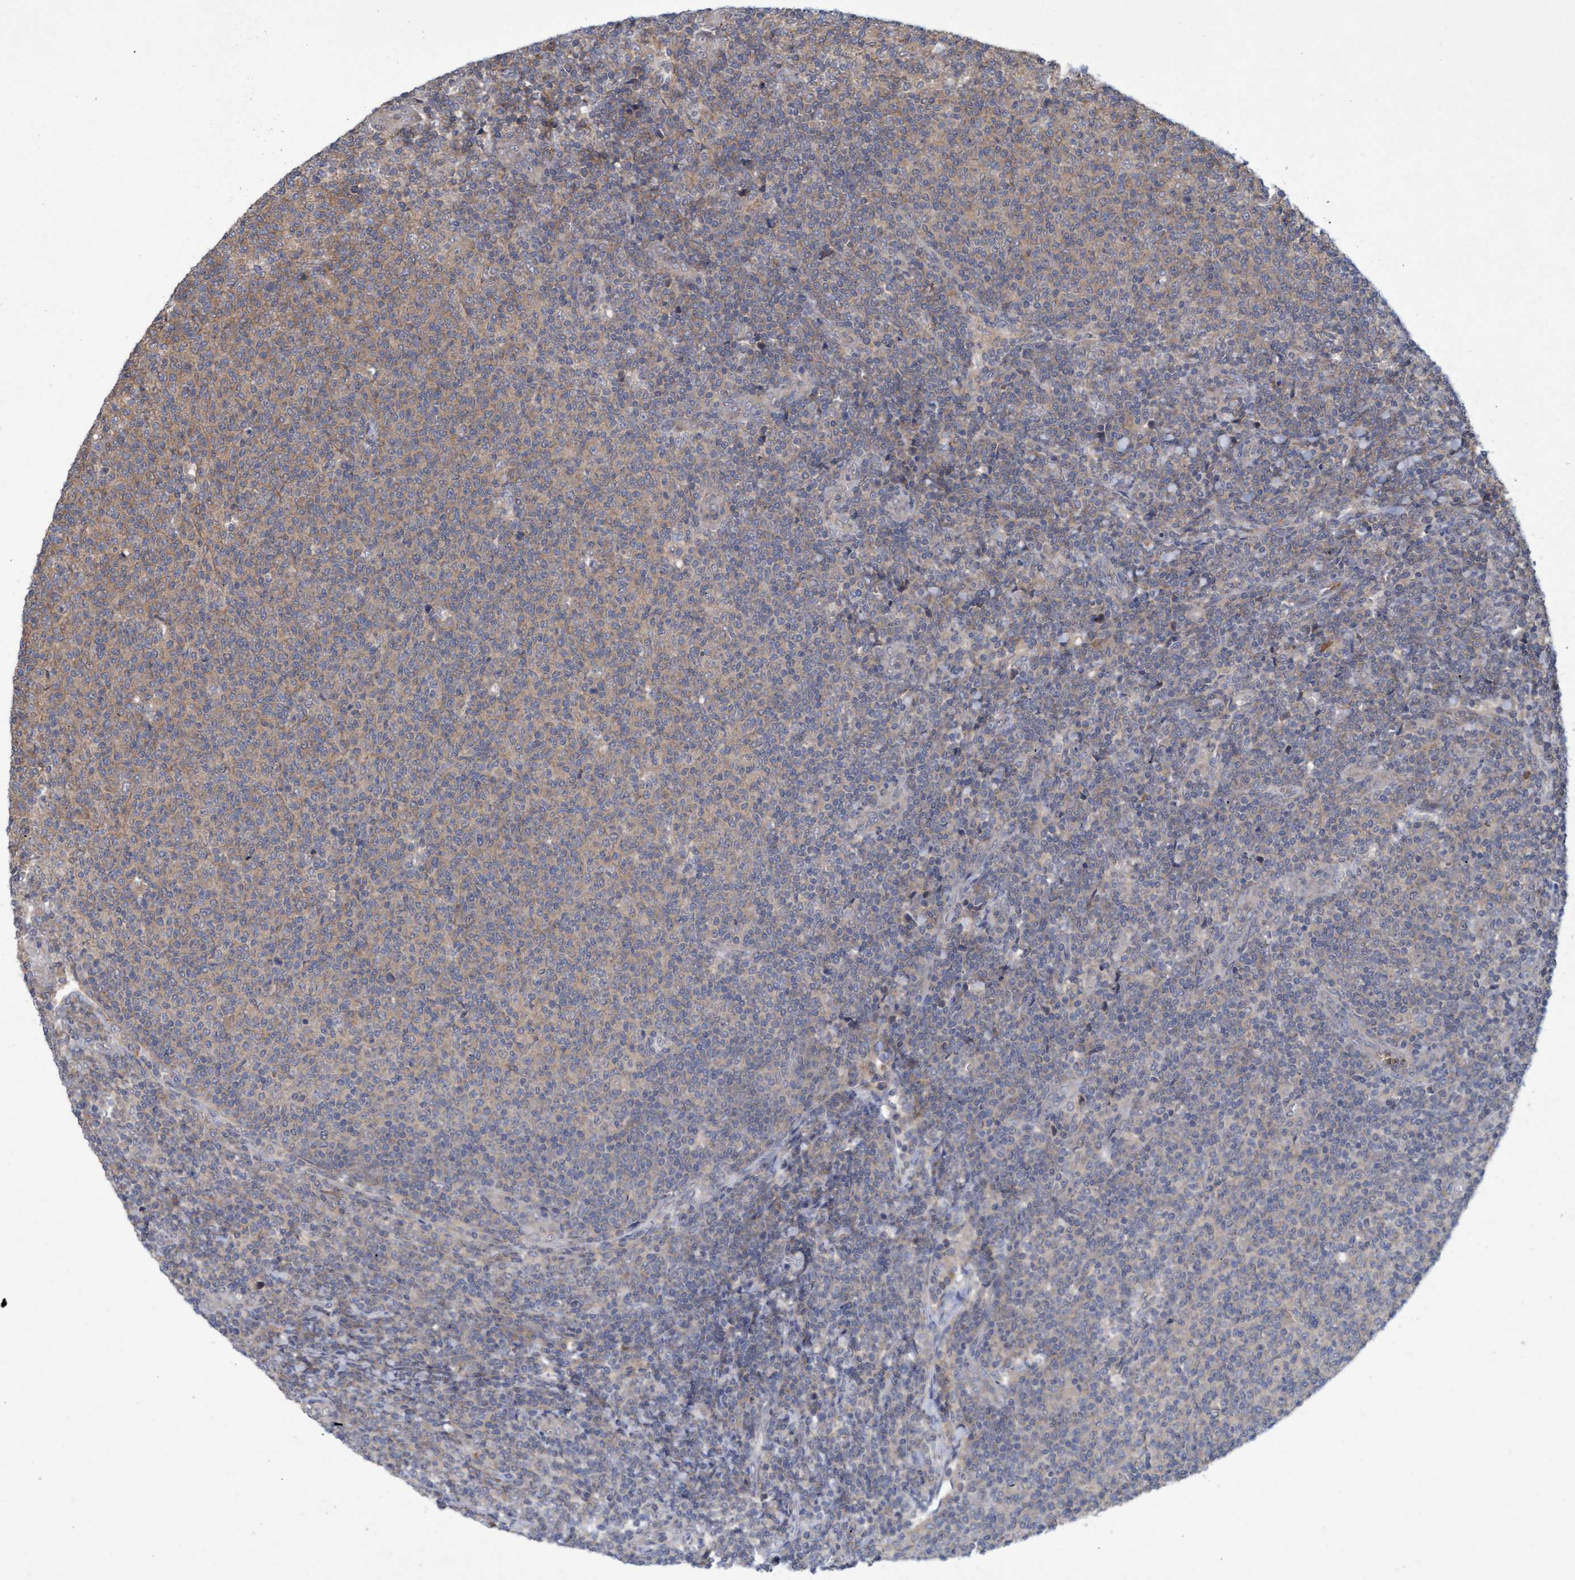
{"staining": {"intensity": "weak", "quantity": "25%-75%", "location": "cytoplasmic/membranous"}, "tissue": "lymphoma", "cell_type": "Tumor cells", "image_type": "cancer", "snomed": [{"axis": "morphology", "description": "Malignant lymphoma, non-Hodgkin's type, Low grade"}, {"axis": "topography", "description": "Lymph node"}], "caption": "Protein expression analysis of human lymphoma reveals weak cytoplasmic/membranous positivity in approximately 25%-75% of tumor cells. (brown staining indicates protein expression, while blue staining denotes nuclei).", "gene": "NAA15", "patient": {"sex": "male", "age": 66}}